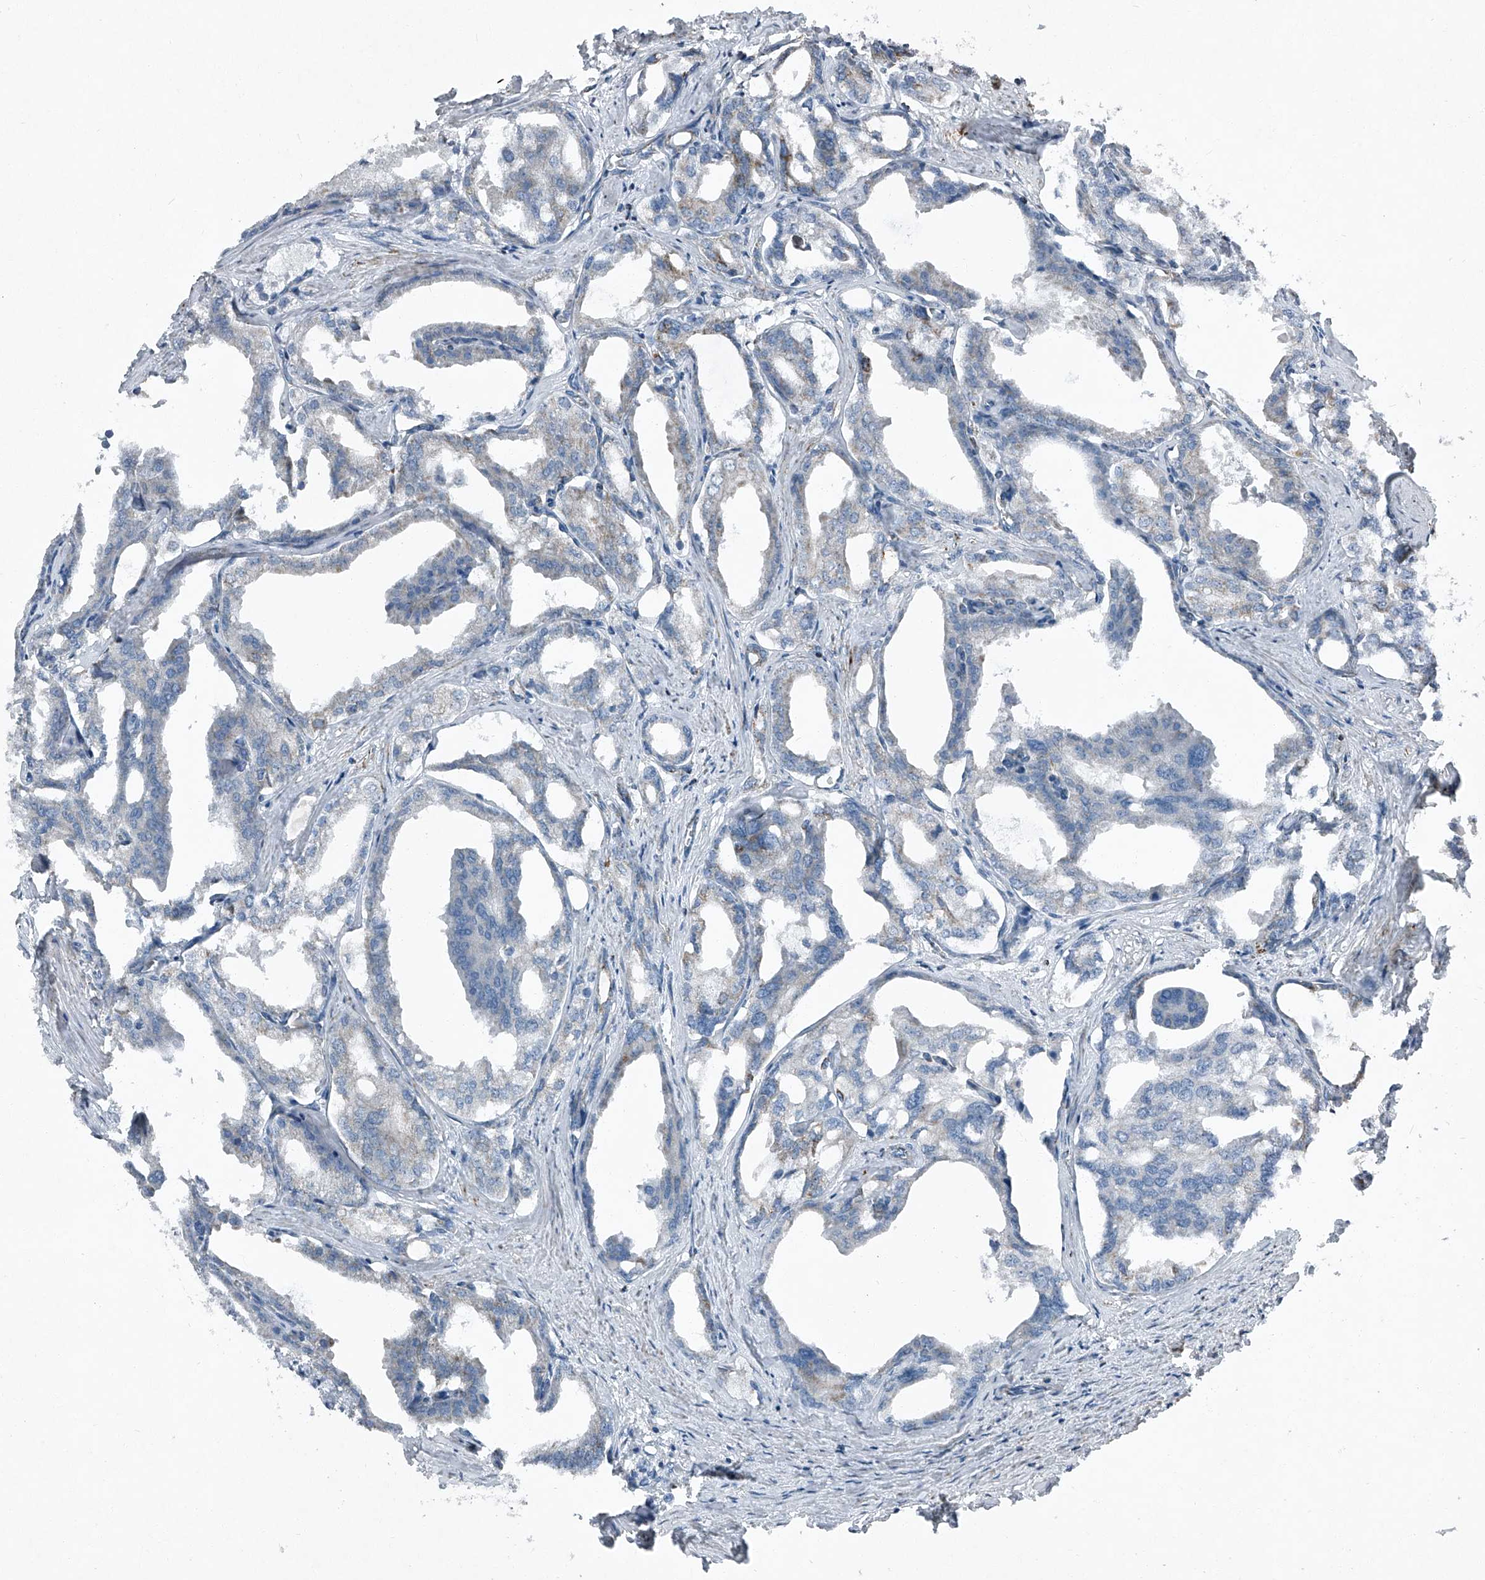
{"staining": {"intensity": "negative", "quantity": "none", "location": "none"}, "tissue": "prostate cancer", "cell_type": "Tumor cells", "image_type": "cancer", "snomed": [{"axis": "morphology", "description": "Adenocarcinoma, High grade"}, {"axis": "topography", "description": "Prostate"}], "caption": "Tumor cells show no significant protein positivity in prostate cancer.", "gene": "CHRNA7", "patient": {"sex": "male", "age": 50}}